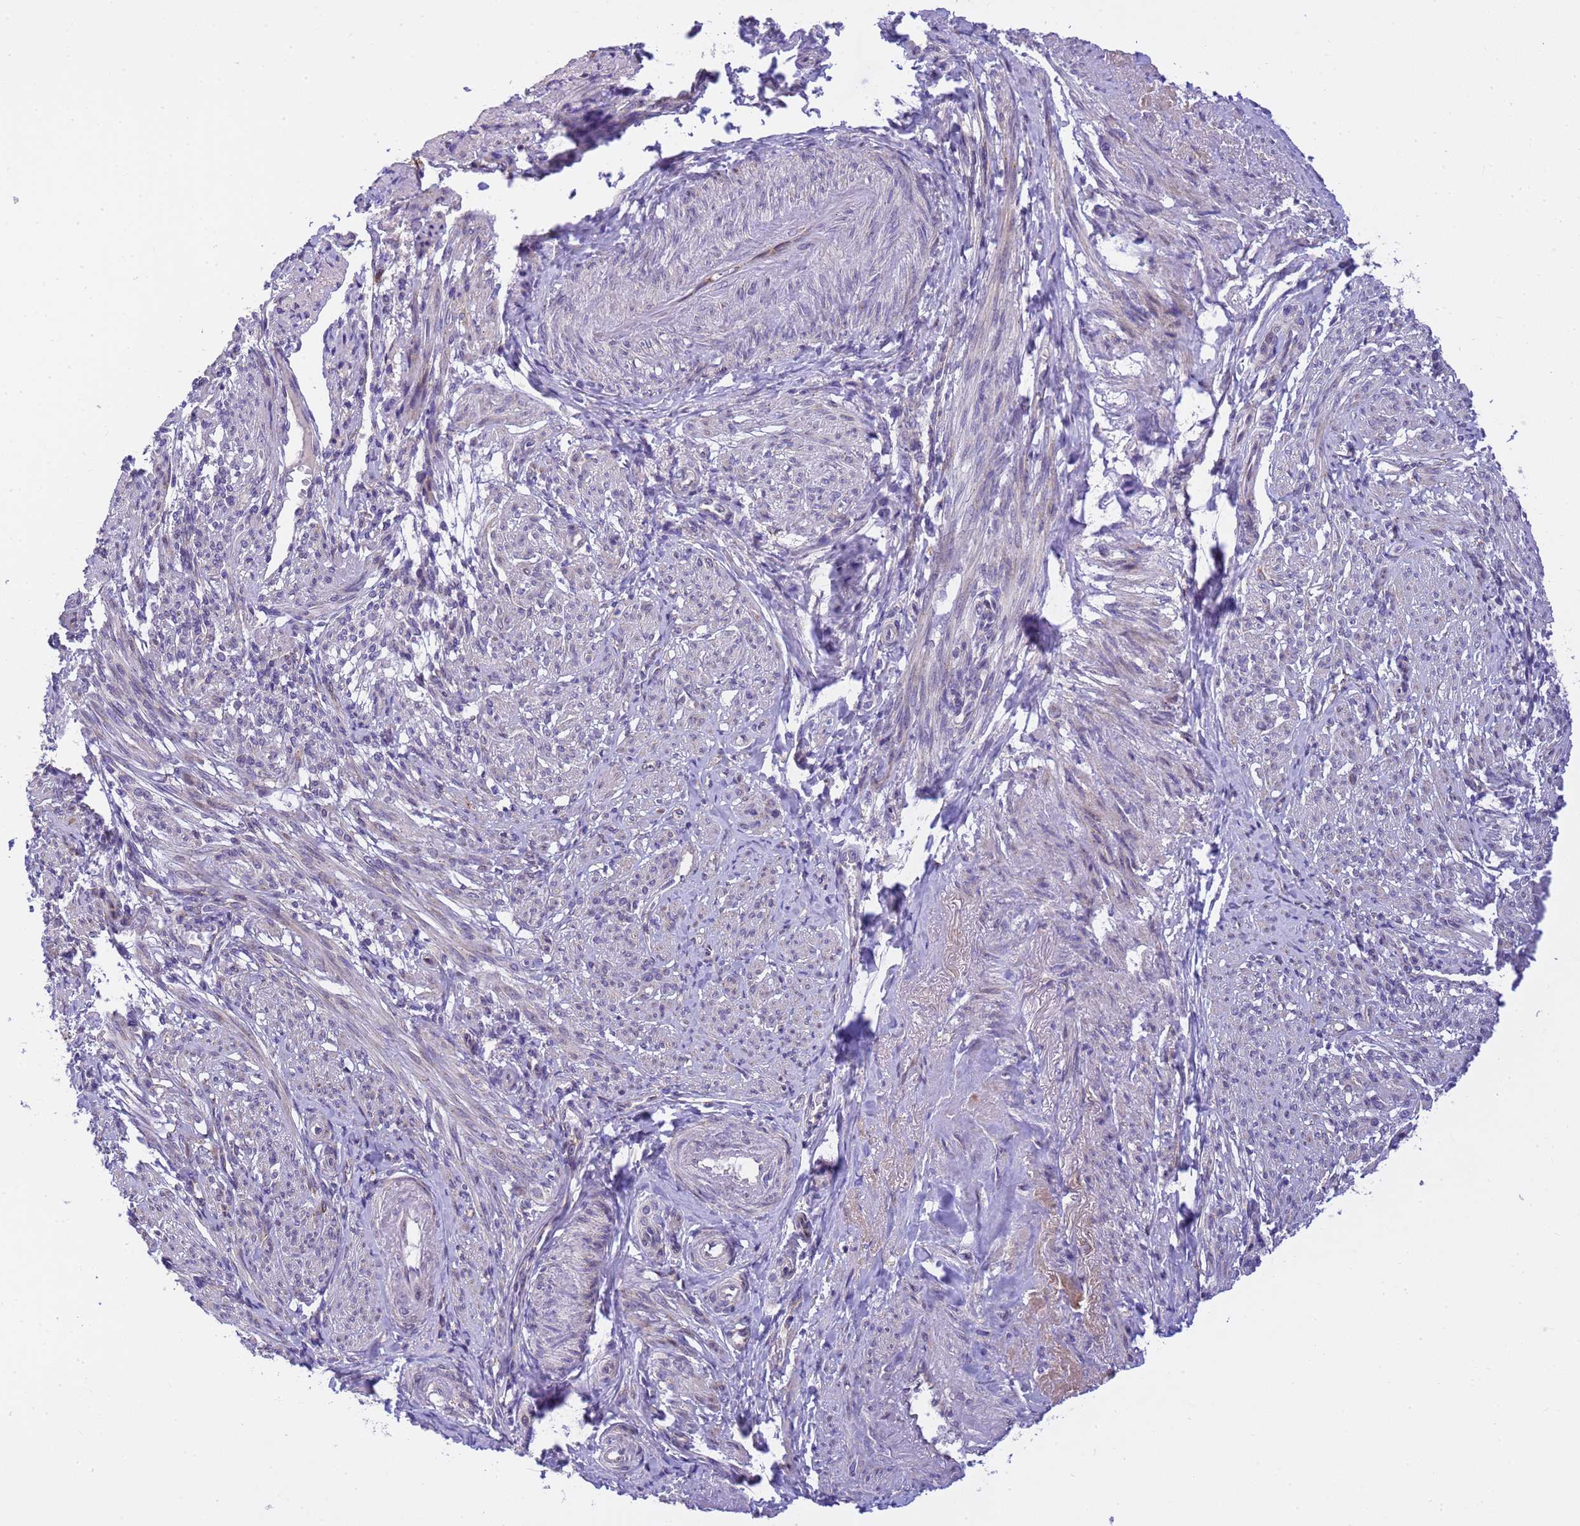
{"staining": {"intensity": "moderate", "quantity": "25%-75%", "location": "cytoplasmic/membranous"}, "tissue": "smooth muscle", "cell_type": "Smooth muscle cells", "image_type": "normal", "snomed": [{"axis": "morphology", "description": "Normal tissue, NOS"}, {"axis": "topography", "description": "Smooth muscle"}], "caption": "This is an image of IHC staining of unremarkable smooth muscle, which shows moderate expression in the cytoplasmic/membranous of smooth muscle cells.", "gene": "RHBDD3", "patient": {"sex": "female", "age": 39}}